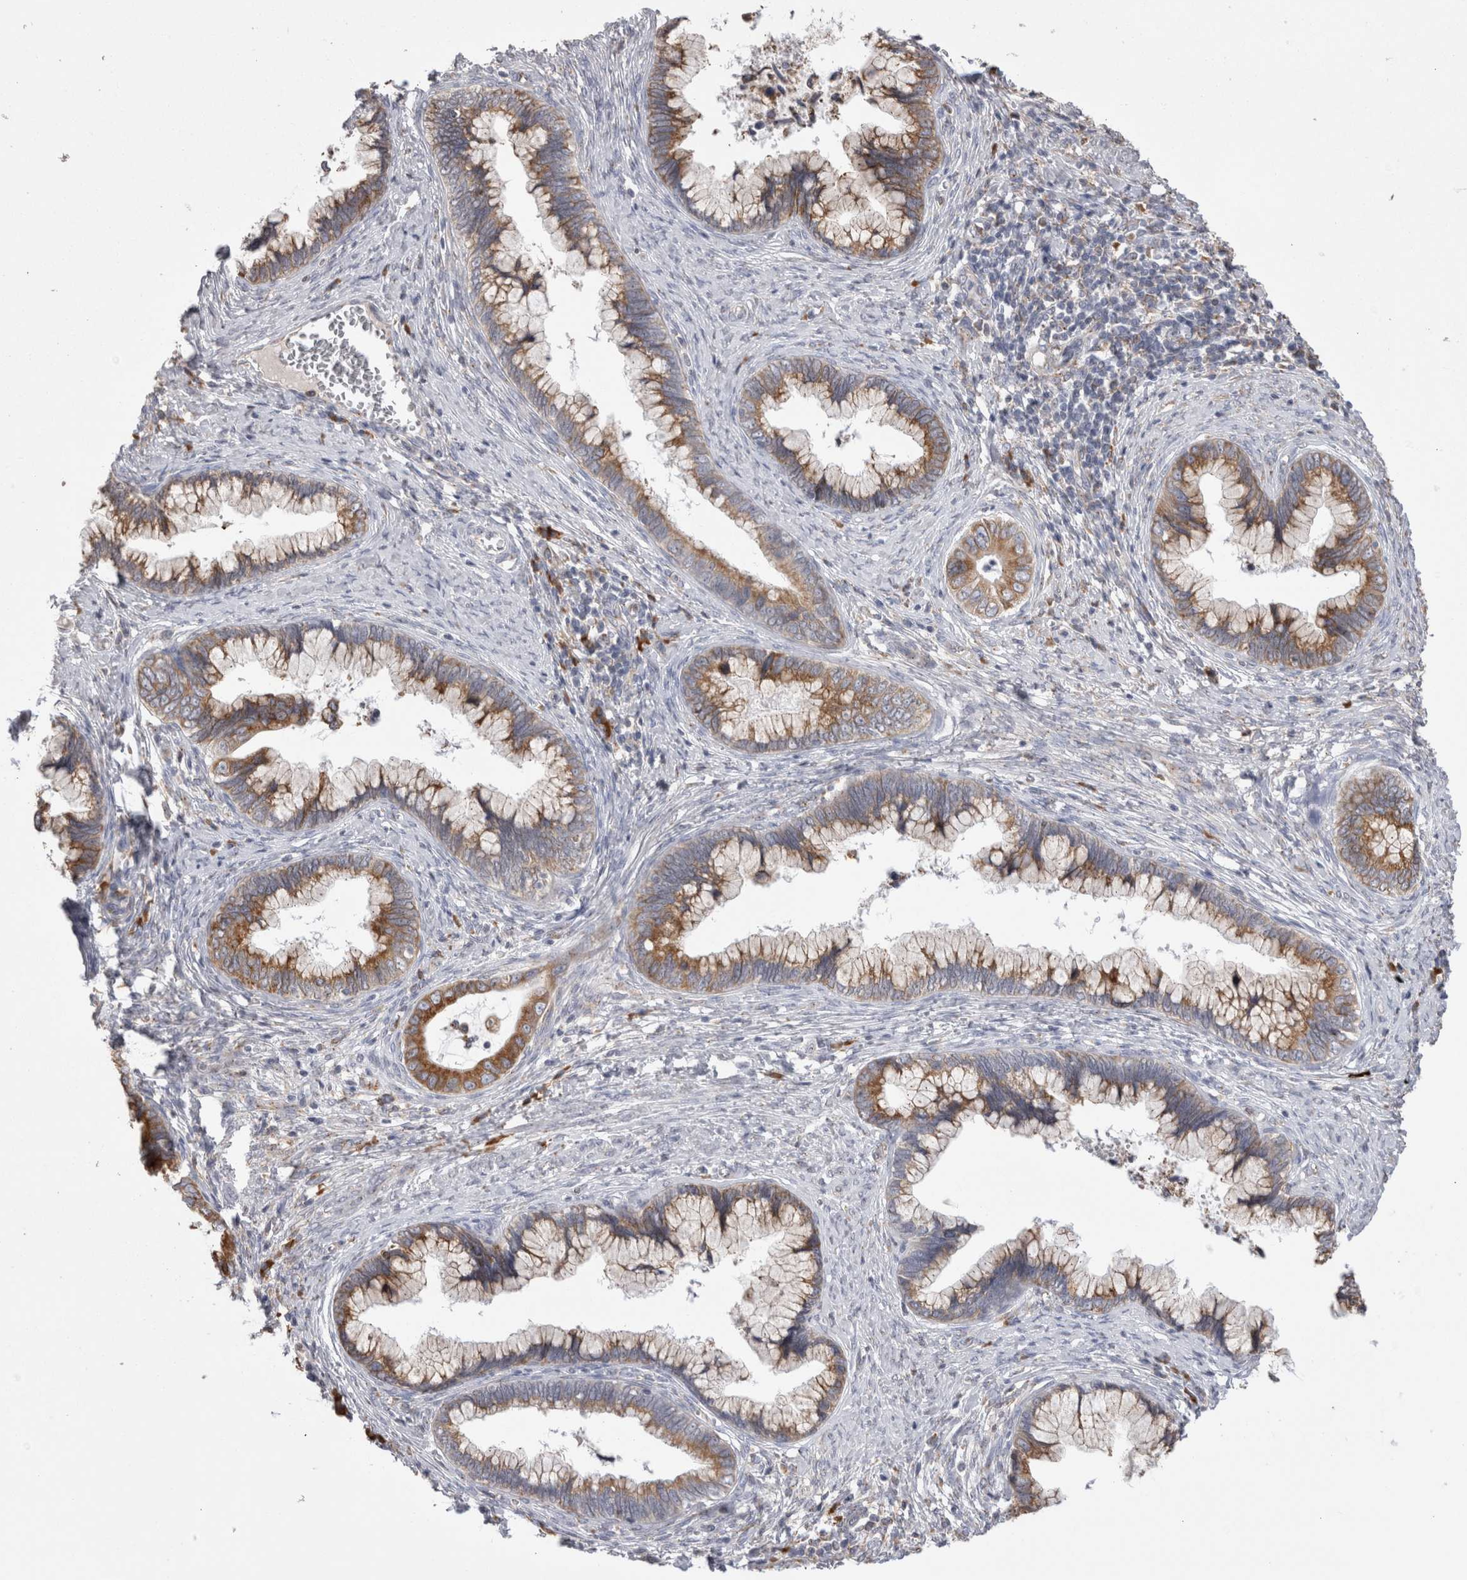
{"staining": {"intensity": "moderate", "quantity": ">75%", "location": "cytoplasmic/membranous"}, "tissue": "cervical cancer", "cell_type": "Tumor cells", "image_type": "cancer", "snomed": [{"axis": "morphology", "description": "Adenocarcinoma, NOS"}, {"axis": "topography", "description": "Cervix"}], "caption": "Moderate cytoplasmic/membranous protein expression is appreciated in approximately >75% of tumor cells in cervical cancer (adenocarcinoma).", "gene": "ZNF341", "patient": {"sex": "female", "age": 44}}